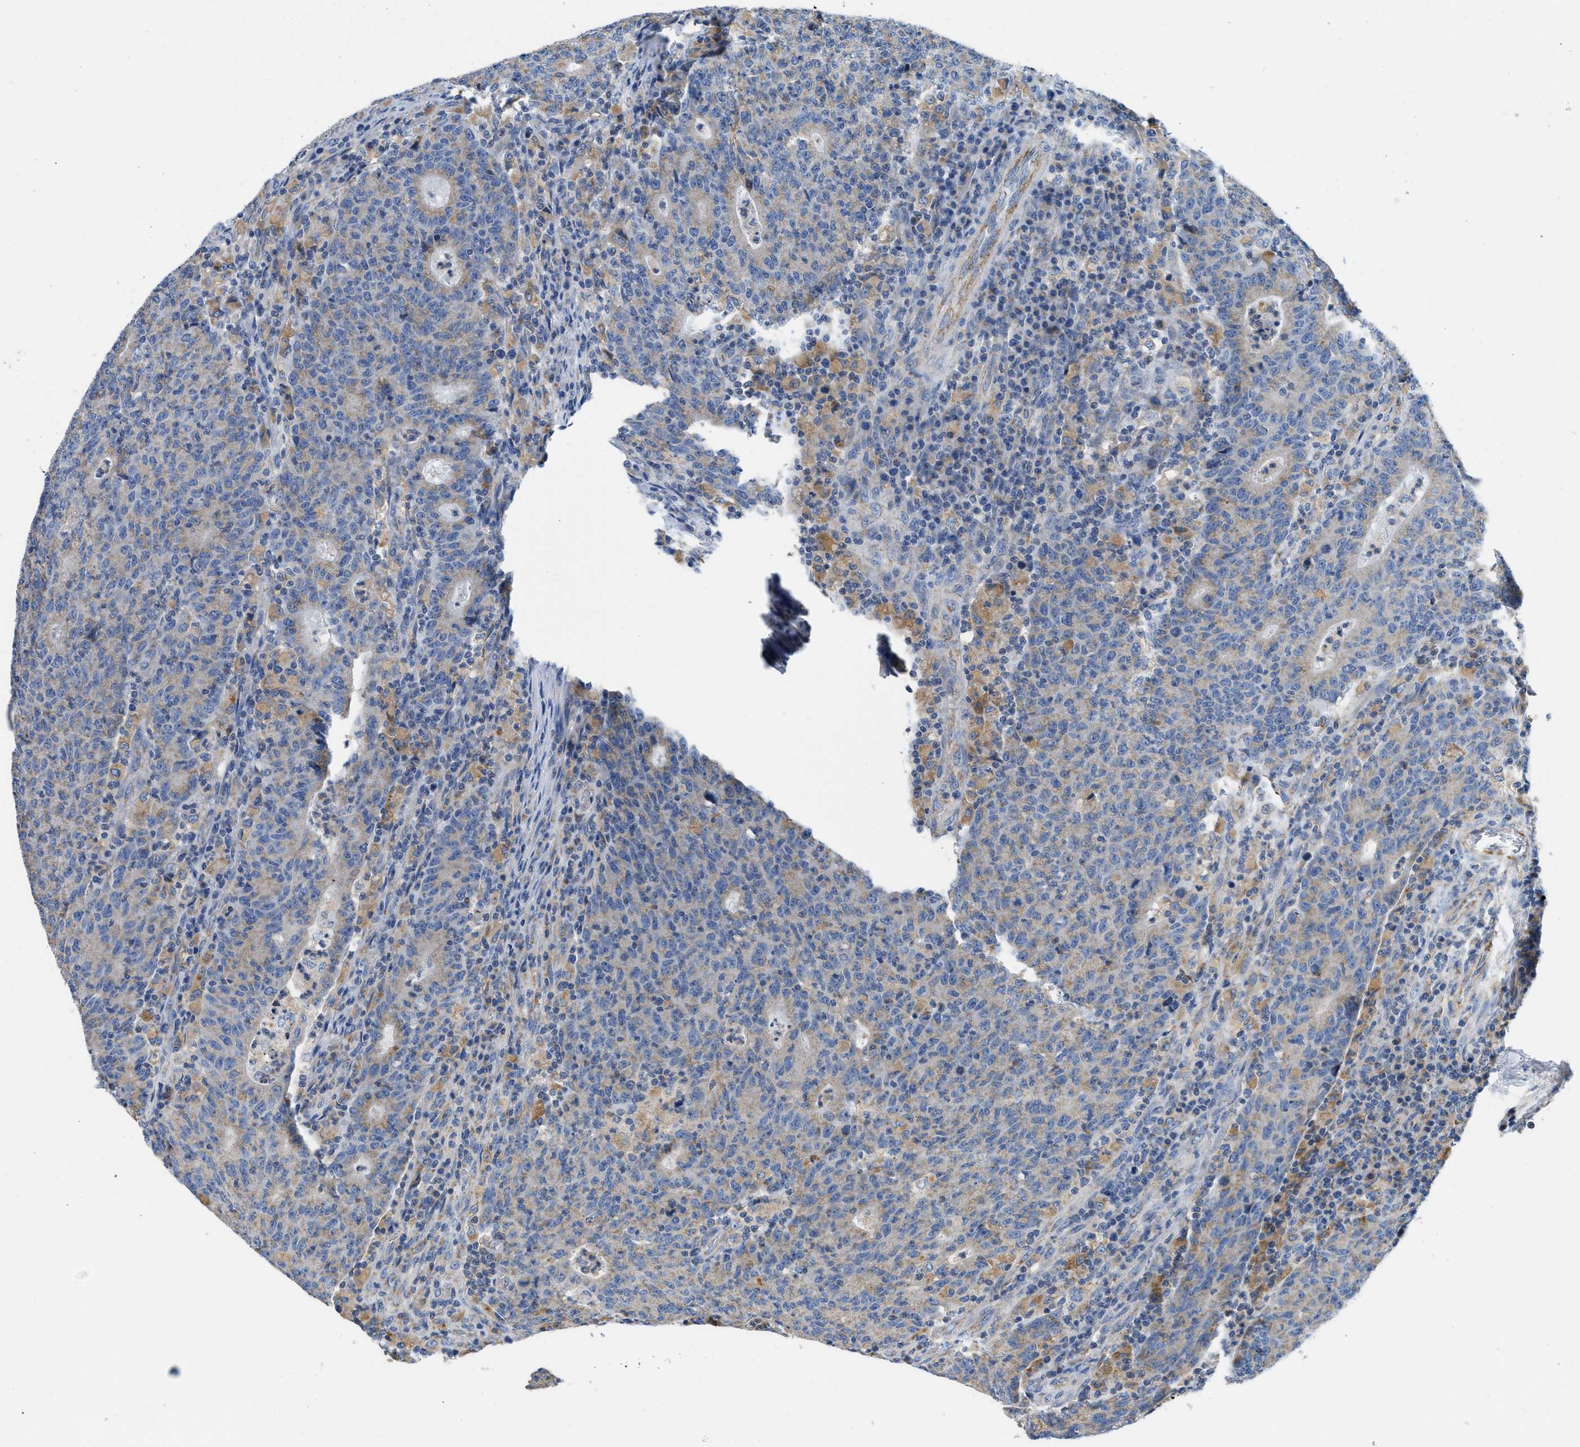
{"staining": {"intensity": "weak", "quantity": "25%-75%", "location": "cytoplasmic/membranous"}, "tissue": "colorectal cancer", "cell_type": "Tumor cells", "image_type": "cancer", "snomed": [{"axis": "morphology", "description": "Adenocarcinoma, NOS"}, {"axis": "topography", "description": "Colon"}], "caption": "Protein positivity by immunohistochemistry (IHC) shows weak cytoplasmic/membranous expression in about 25%-75% of tumor cells in colorectal cancer.", "gene": "SLC25A13", "patient": {"sex": "female", "age": 75}}